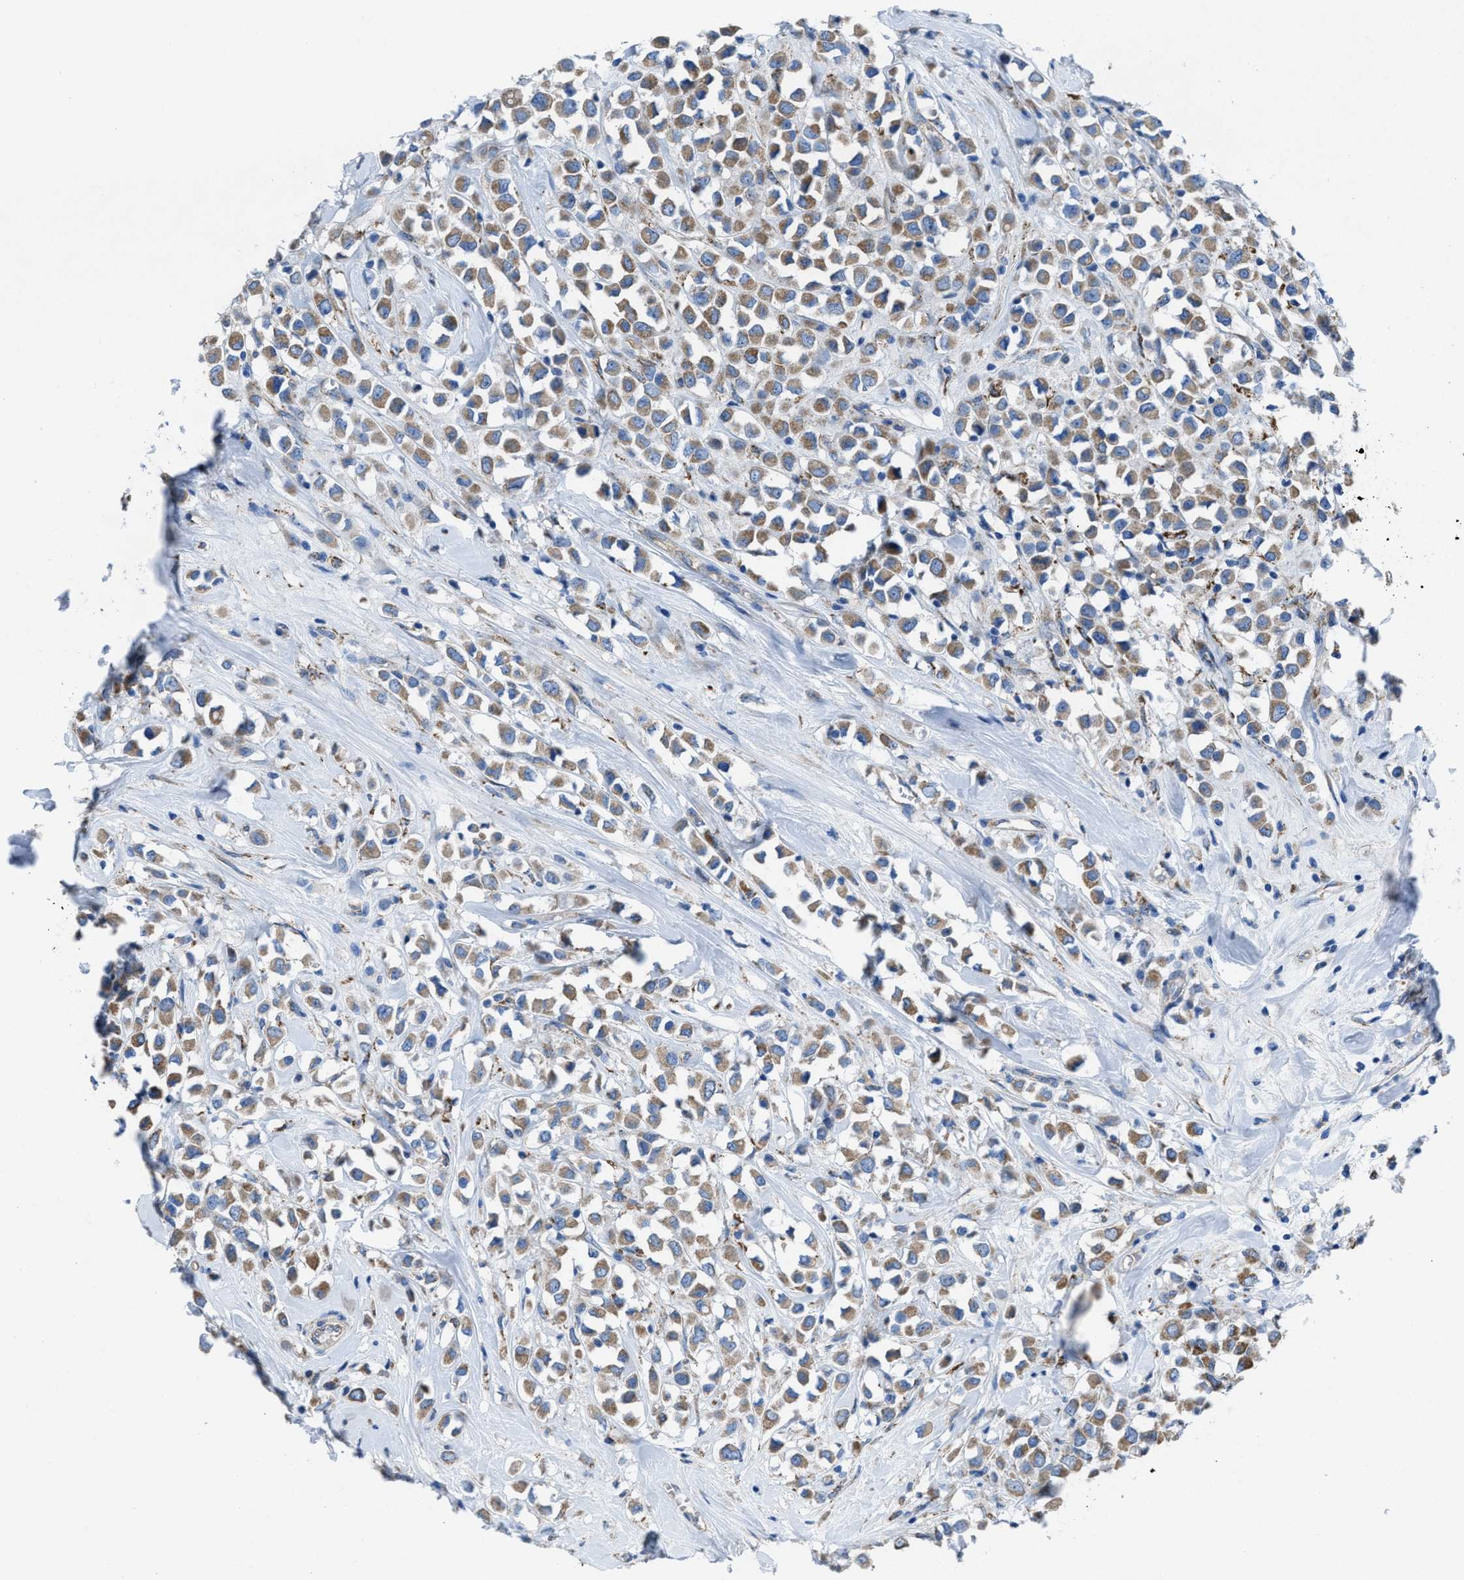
{"staining": {"intensity": "moderate", "quantity": ">75%", "location": "cytoplasmic/membranous"}, "tissue": "breast cancer", "cell_type": "Tumor cells", "image_type": "cancer", "snomed": [{"axis": "morphology", "description": "Duct carcinoma"}, {"axis": "topography", "description": "Breast"}], "caption": "DAB immunohistochemical staining of human breast cancer displays moderate cytoplasmic/membranous protein positivity in about >75% of tumor cells.", "gene": "DOLPP1", "patient": {"sex": "female", "age": 61}}